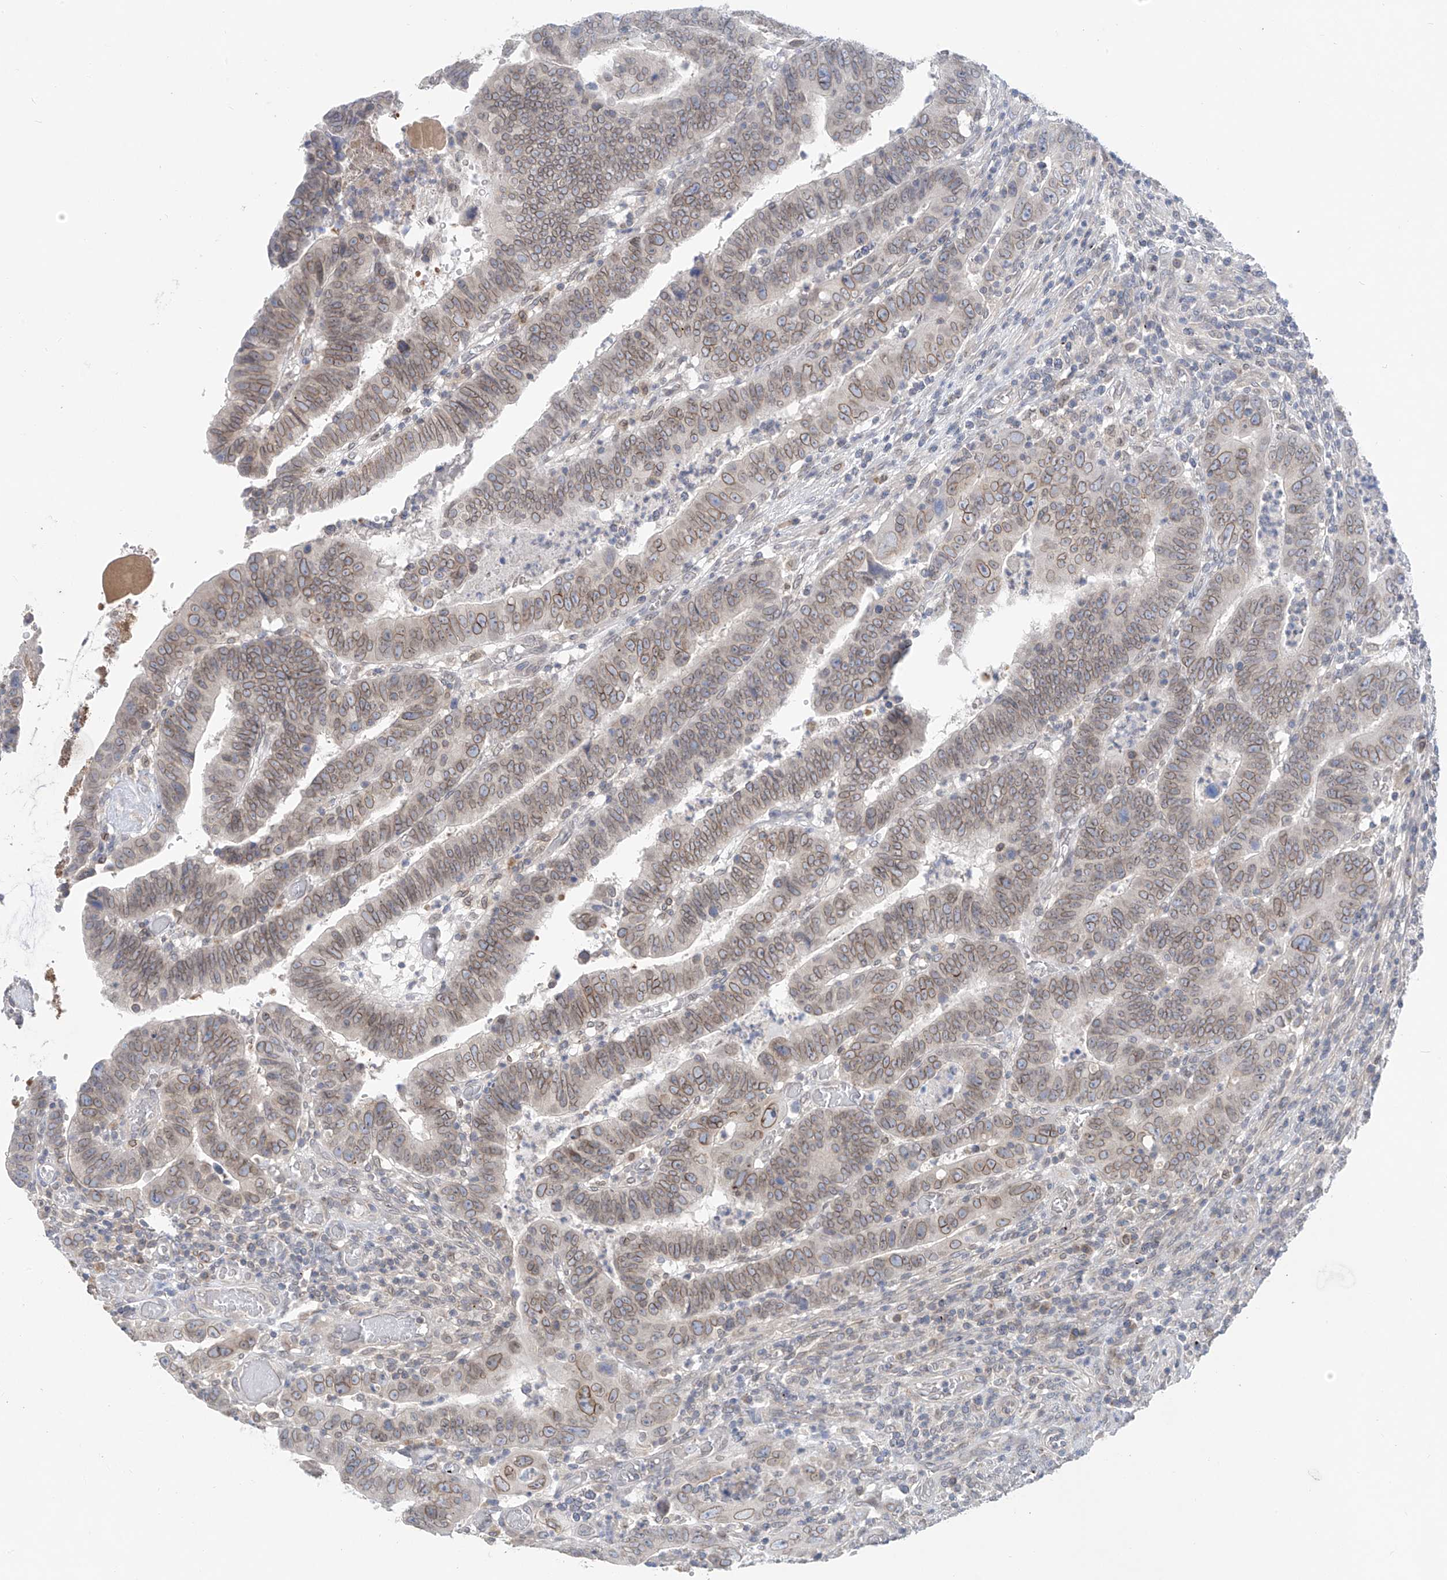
{"staining": {"intensity": "moderate", "quantity": "25%-75%", "location": "cytoplasmic/membranous"}, "tissue": "colorectal cancer", "cell_type": "Tumor cells", "image_type": "cancer", "snomed": [{"axis": "morphology", "description": "Normal tissue, NOS"}, {"axis": "morphology", "description": "Adenocarcinoma, NOS"}, {"axis": "topography", "description": "Rectum"}], "caption": "Immunohistochemistry (IHC) micrograph of neoplastic tissue: human adenocarcinoma (colorectal) stained using immunohistochemistry reveals medium levels of moderate protein expression localized specifically in the cytoplasmic/membranous of tumor cells, appearing as a cytoplasmic/membranous brown color.", "gene": "KRTAP25-1", "patient": {"sex": "female", "age": 65}}